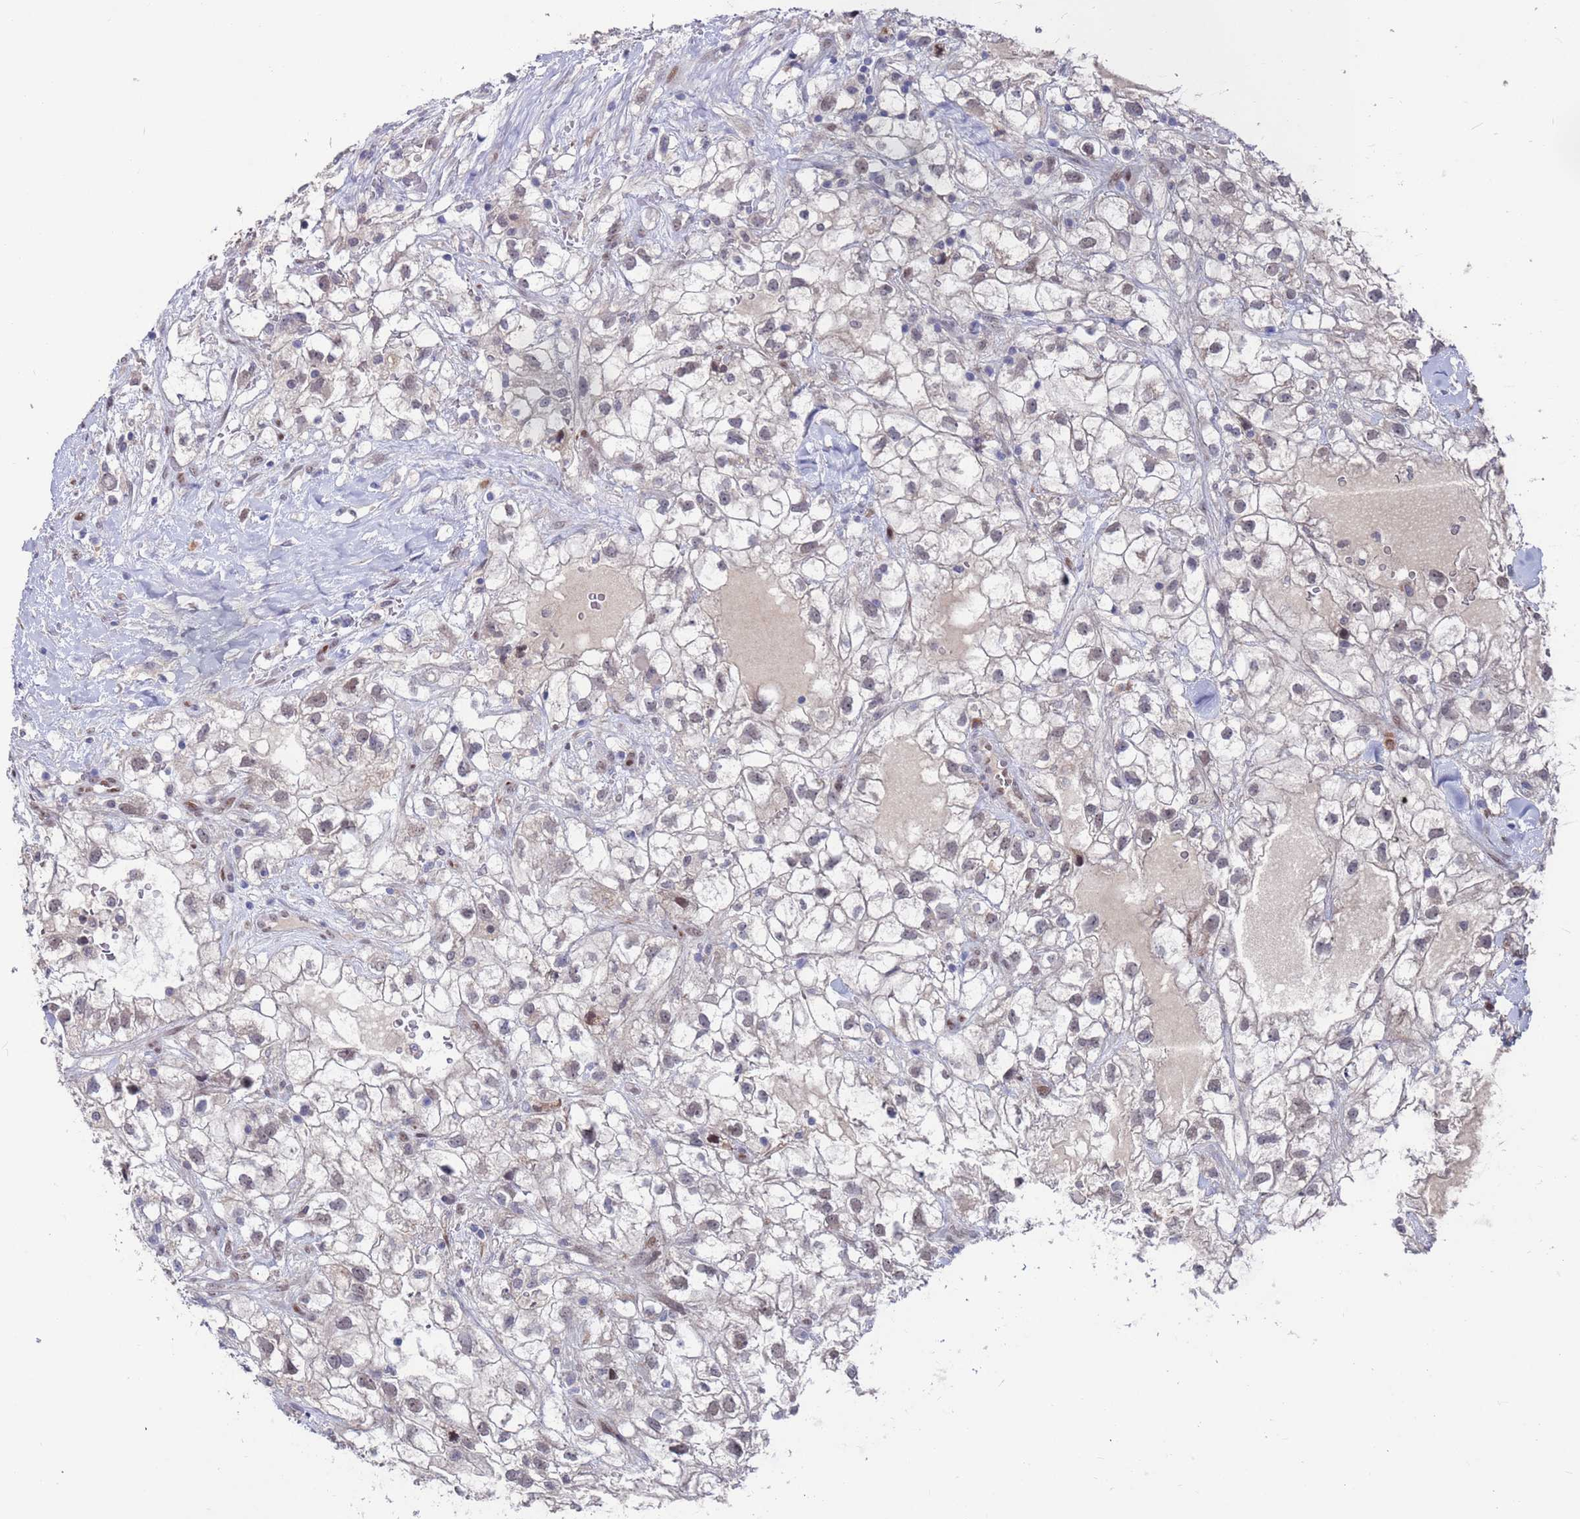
{"staining": {"intensity": "weak", "quantity": "<25%", "location": "nuclear"}, "tissue": "renal cancer", "cell_type": "Tumor cells", "image_type": "cancer", "snomed": [{"axis": "morphology", "description": "Adenocarcinoma, NOS"}, {"axis": "topography", "description": "Kidney"}], "caption": "This is an IHC image of renal adenocarcinoma. There is no positivity in tumor cells.", "gene": "FBXO27", "patient": {"sex": "male", "age": 59}}